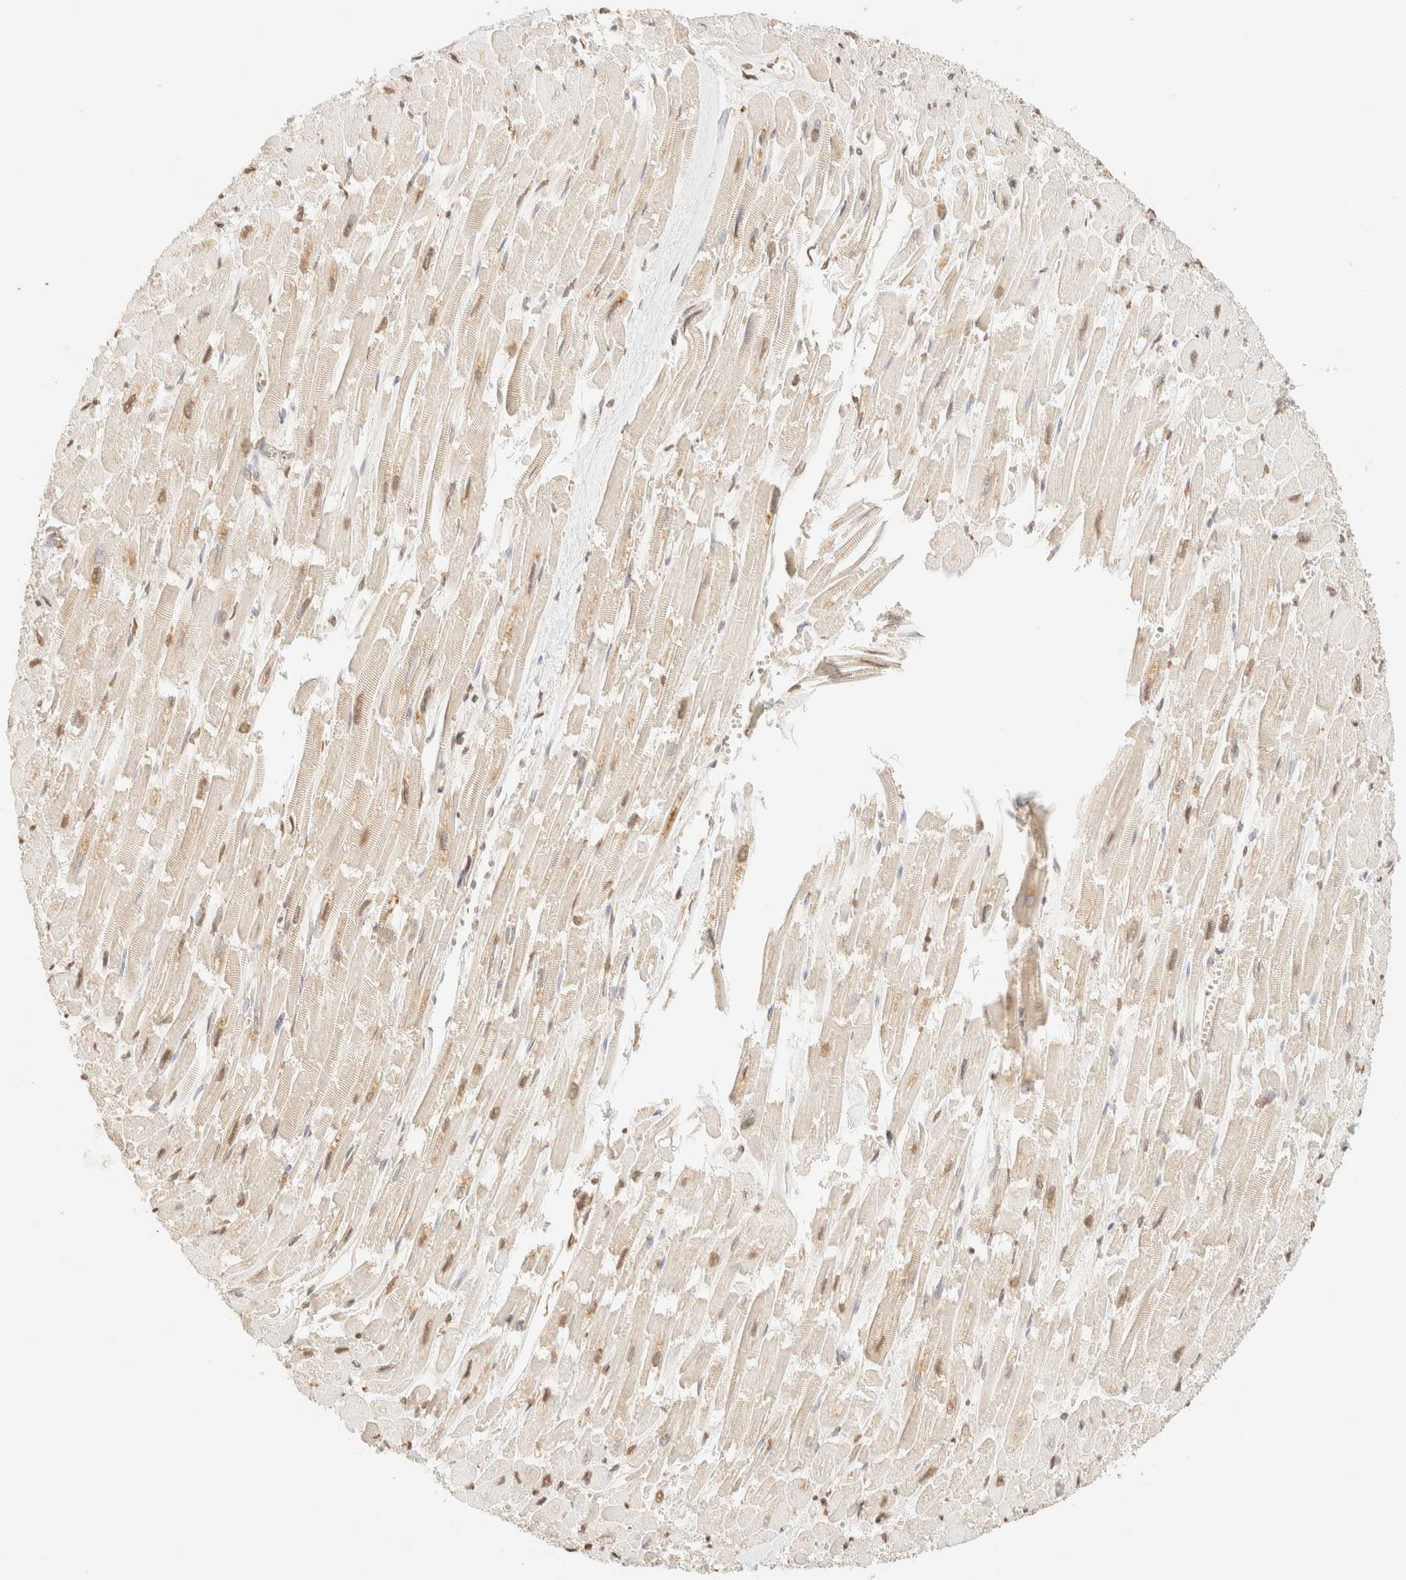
{"staining": {"intensity": "weak", "quantity": "25%-75%", "location": "cytoplasmic/membranous,nuclear"}, "tissue": "heart muscle", "cell_type": "Cardiomyocytes", "image_type": "normal", "snomed": [{"axis": "morphology", "description": "Normal tissue, NOS"}, {"axis": "topography", "description": "Heart"}], "caption": "Immunohistochemical staining of normal heart muscle displays 25%-75% levels of weak cytoplasmic/membranous,nuclear protein positivity in approximately 25%-75% of cardiomyocytes. (Brightfield microscopy of DAB IHC at high magnification).", "gene": "S100A13", "patient": {"sex": "male", "age": 54}}